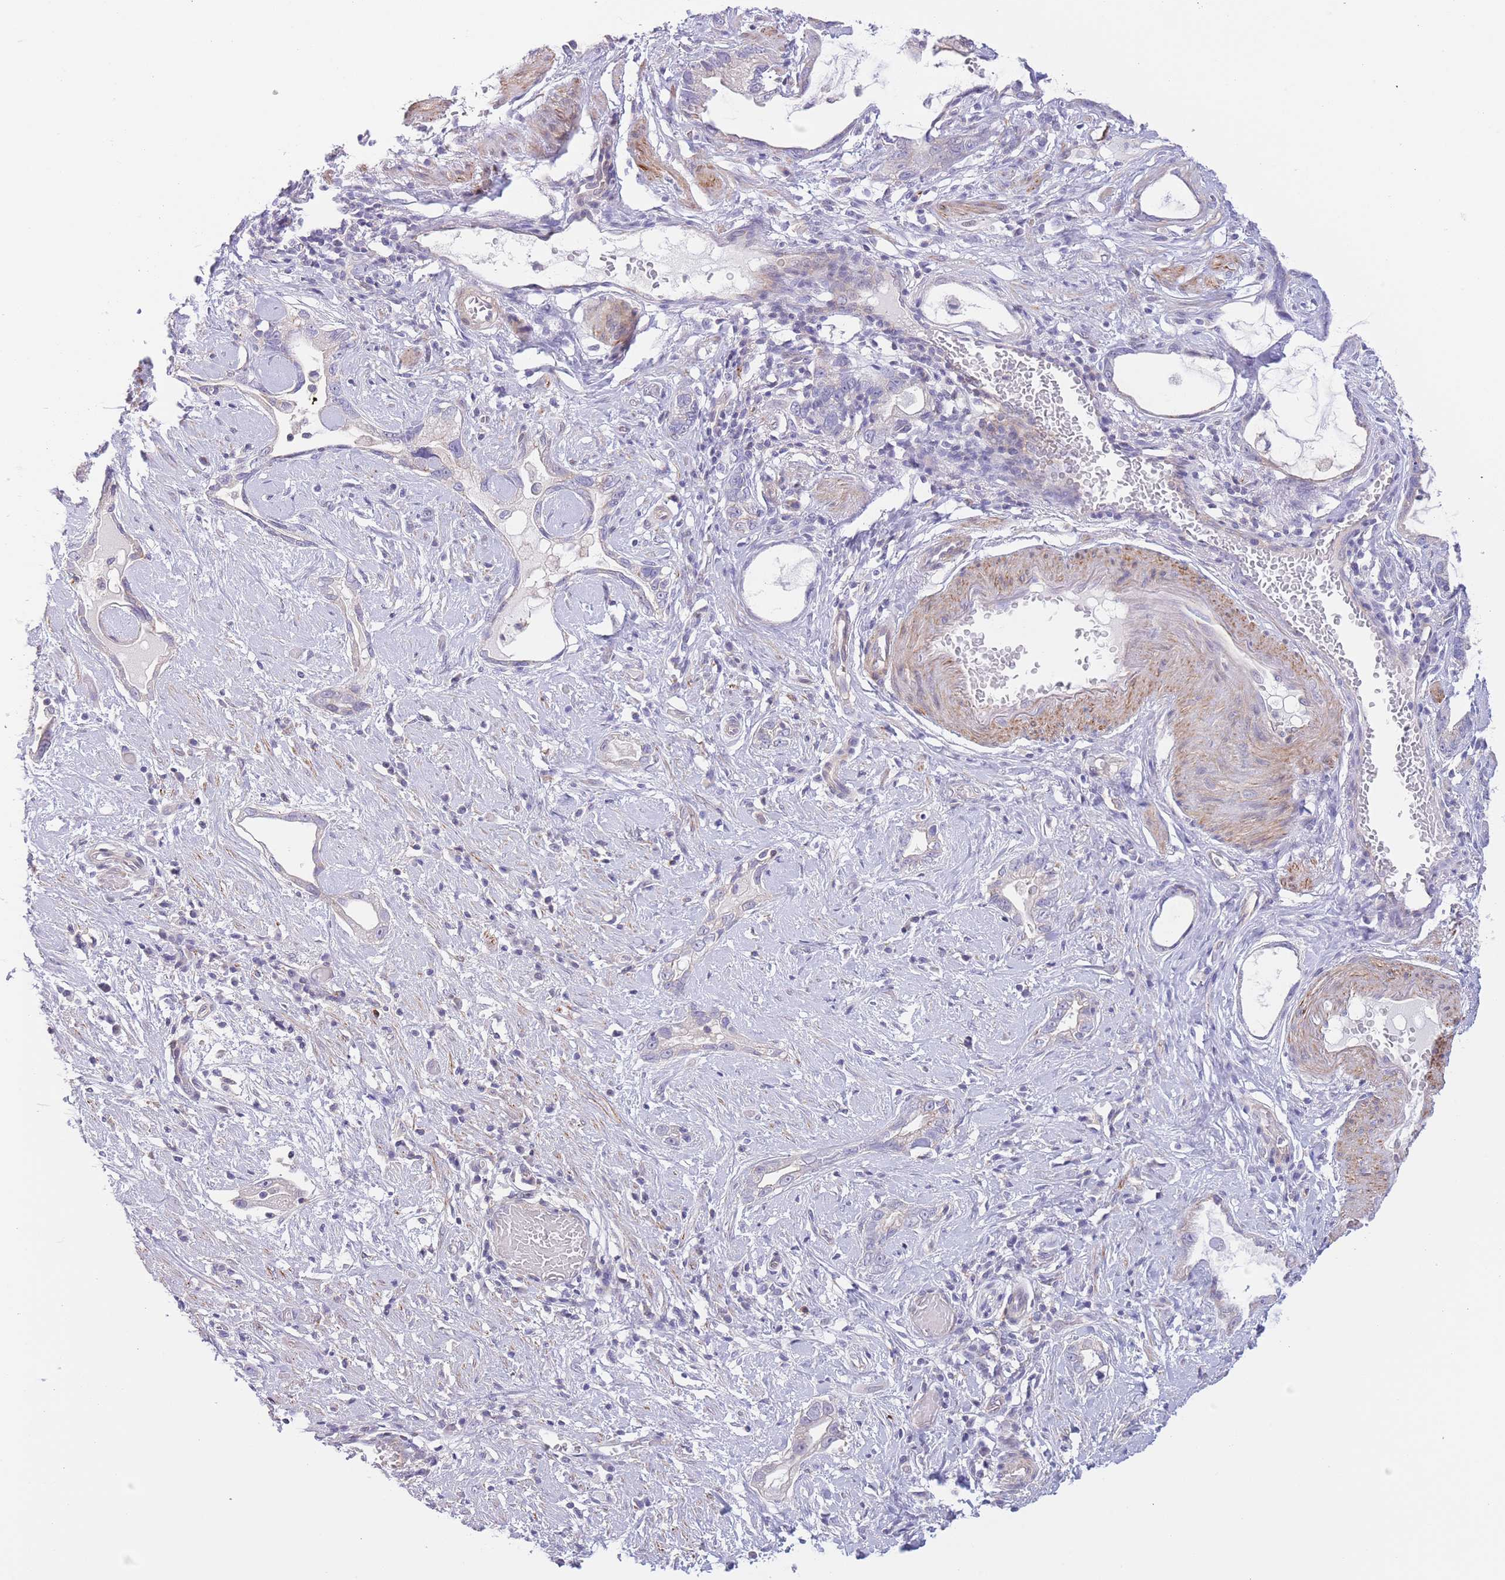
{"staining": {"intensity": "weak", "quantity": "<25%", "location": "cytoplasmic/membranous"}, "tissue": "stomach cancer", "cell_type": "Tumor cells", "image_type": "cancer", "snomed": [{"axis": "morphology", "description": "Adenocarcinoma, NOS"}, {"axis": "topography", "description": "Stomach"}], "caption": "Adenocarcinoma (stomach) stained for a protein using IHC exhibits no positivity tumor cells.", "gene": "C9orf152", "patient": {"sex": "male", "age": 55}}